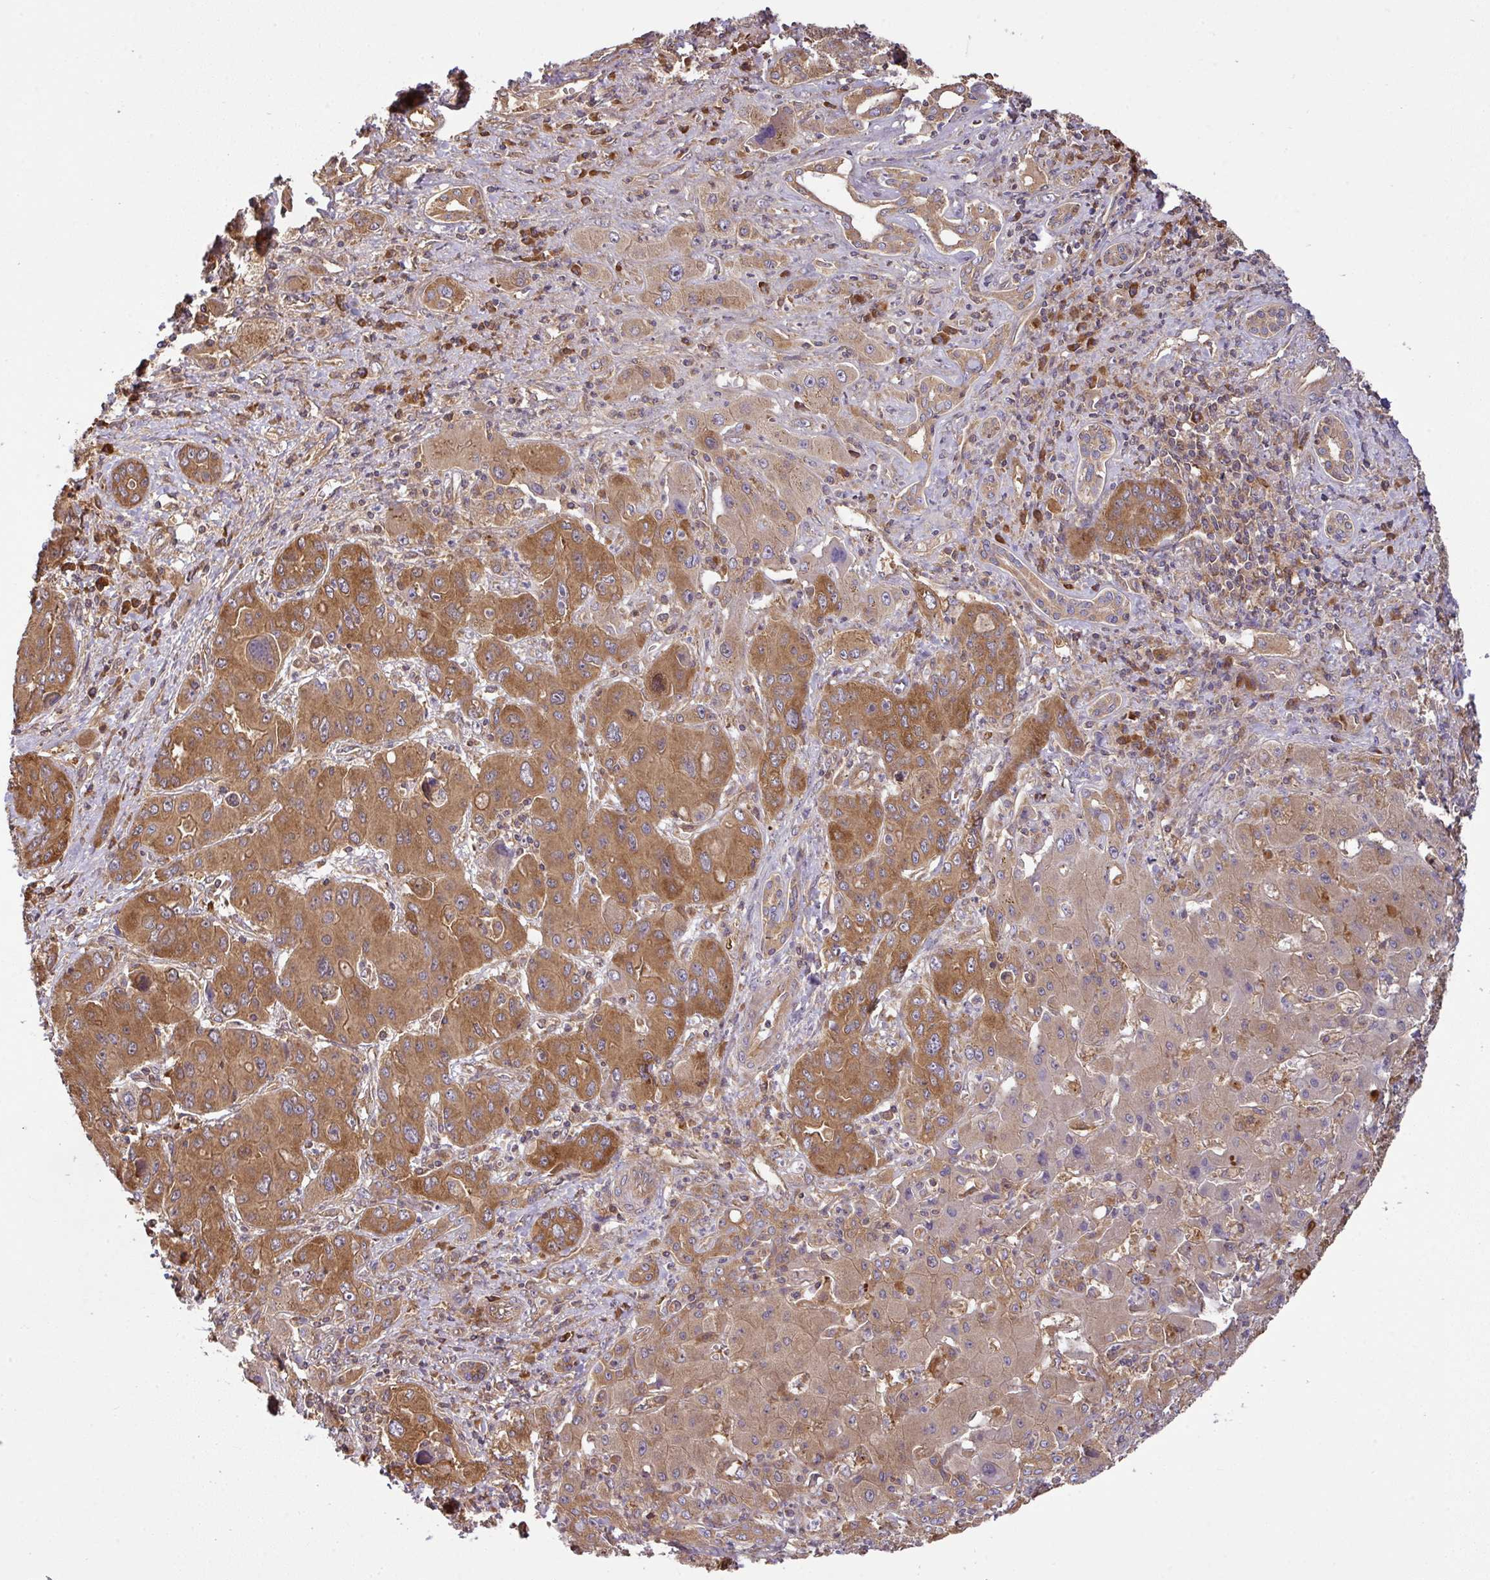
{"staining": {"intensity": "moderate", "quantity": ">75%", "location": "cytoplasmic/membranous"}, "tissue": "liver cancer", "cell_type": "Tumor cells", "image_type": "cancer", "snomed": [{"axis": "morphology", "description": "Cholangiocarcinoma"}, {"axis": "topography", "description": "Liver"}], "caption": "Moderate cytoplasmic/membranous expression for a protein is present in approximately >75% of tumor cells of cholangiocarcinoma (liver) using IHC.", "gene": "GSPT1", "patient": {"sex": "male", "age": 67}}